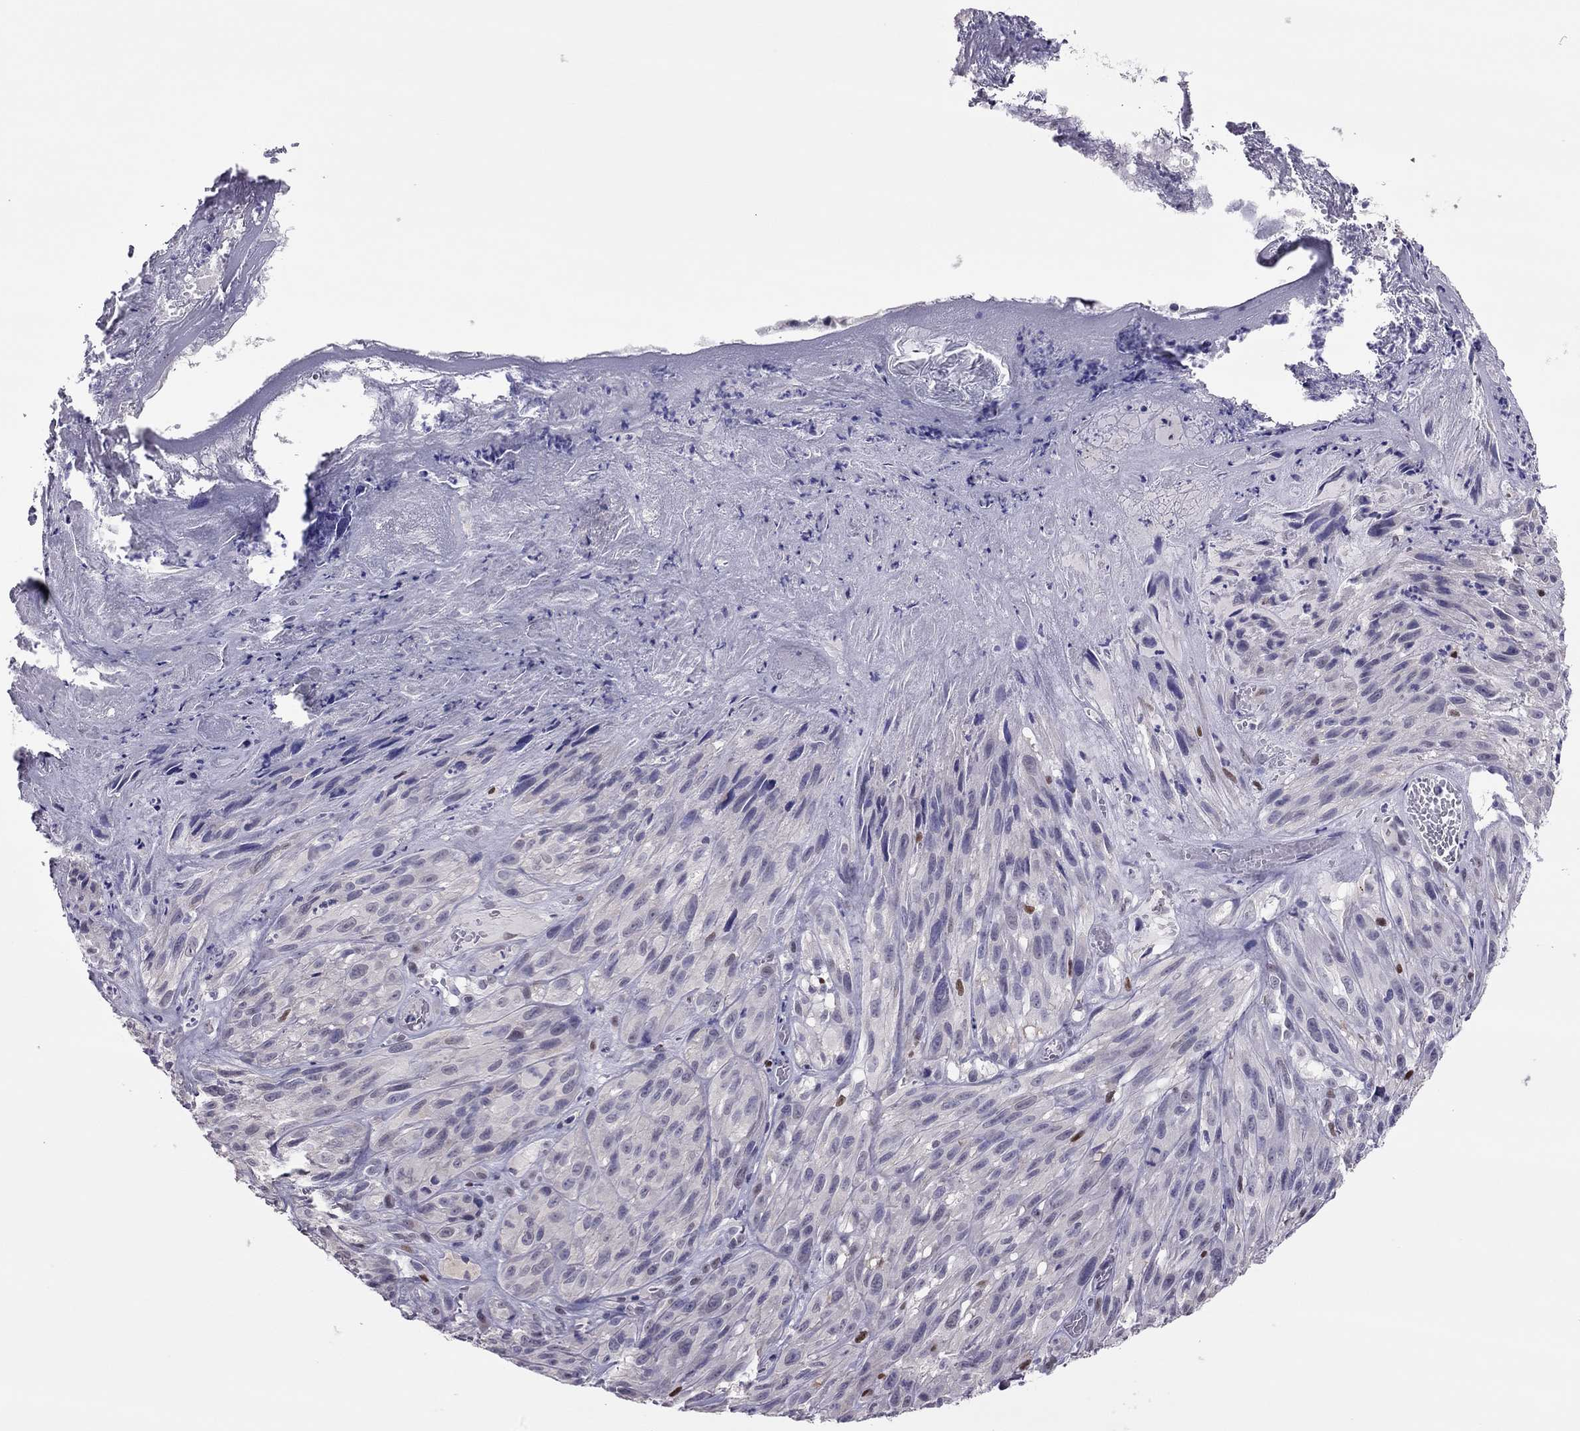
{"staining": {"intensity": "negative", "quantity": "none", "location": "none"}, "tissue": "melanoma", "cell_type": "Tumor cells", "image_type": "cancer", "snomed": [{"axis": "morphology", "description": "Malignant melanoma, NOS"}, {"axis": "topography", "description": "Skin"}], "caption": "Histopathology image shows no protein staining in tumor cells of melanoma tissue. (Stains: DAB immunohistochemistry with hematoxylin counter stain, Microscopy: brightfield microscopy at high magnification).", "gene": "SPINT3", "patient": {"sex": "male", "age": 51}}